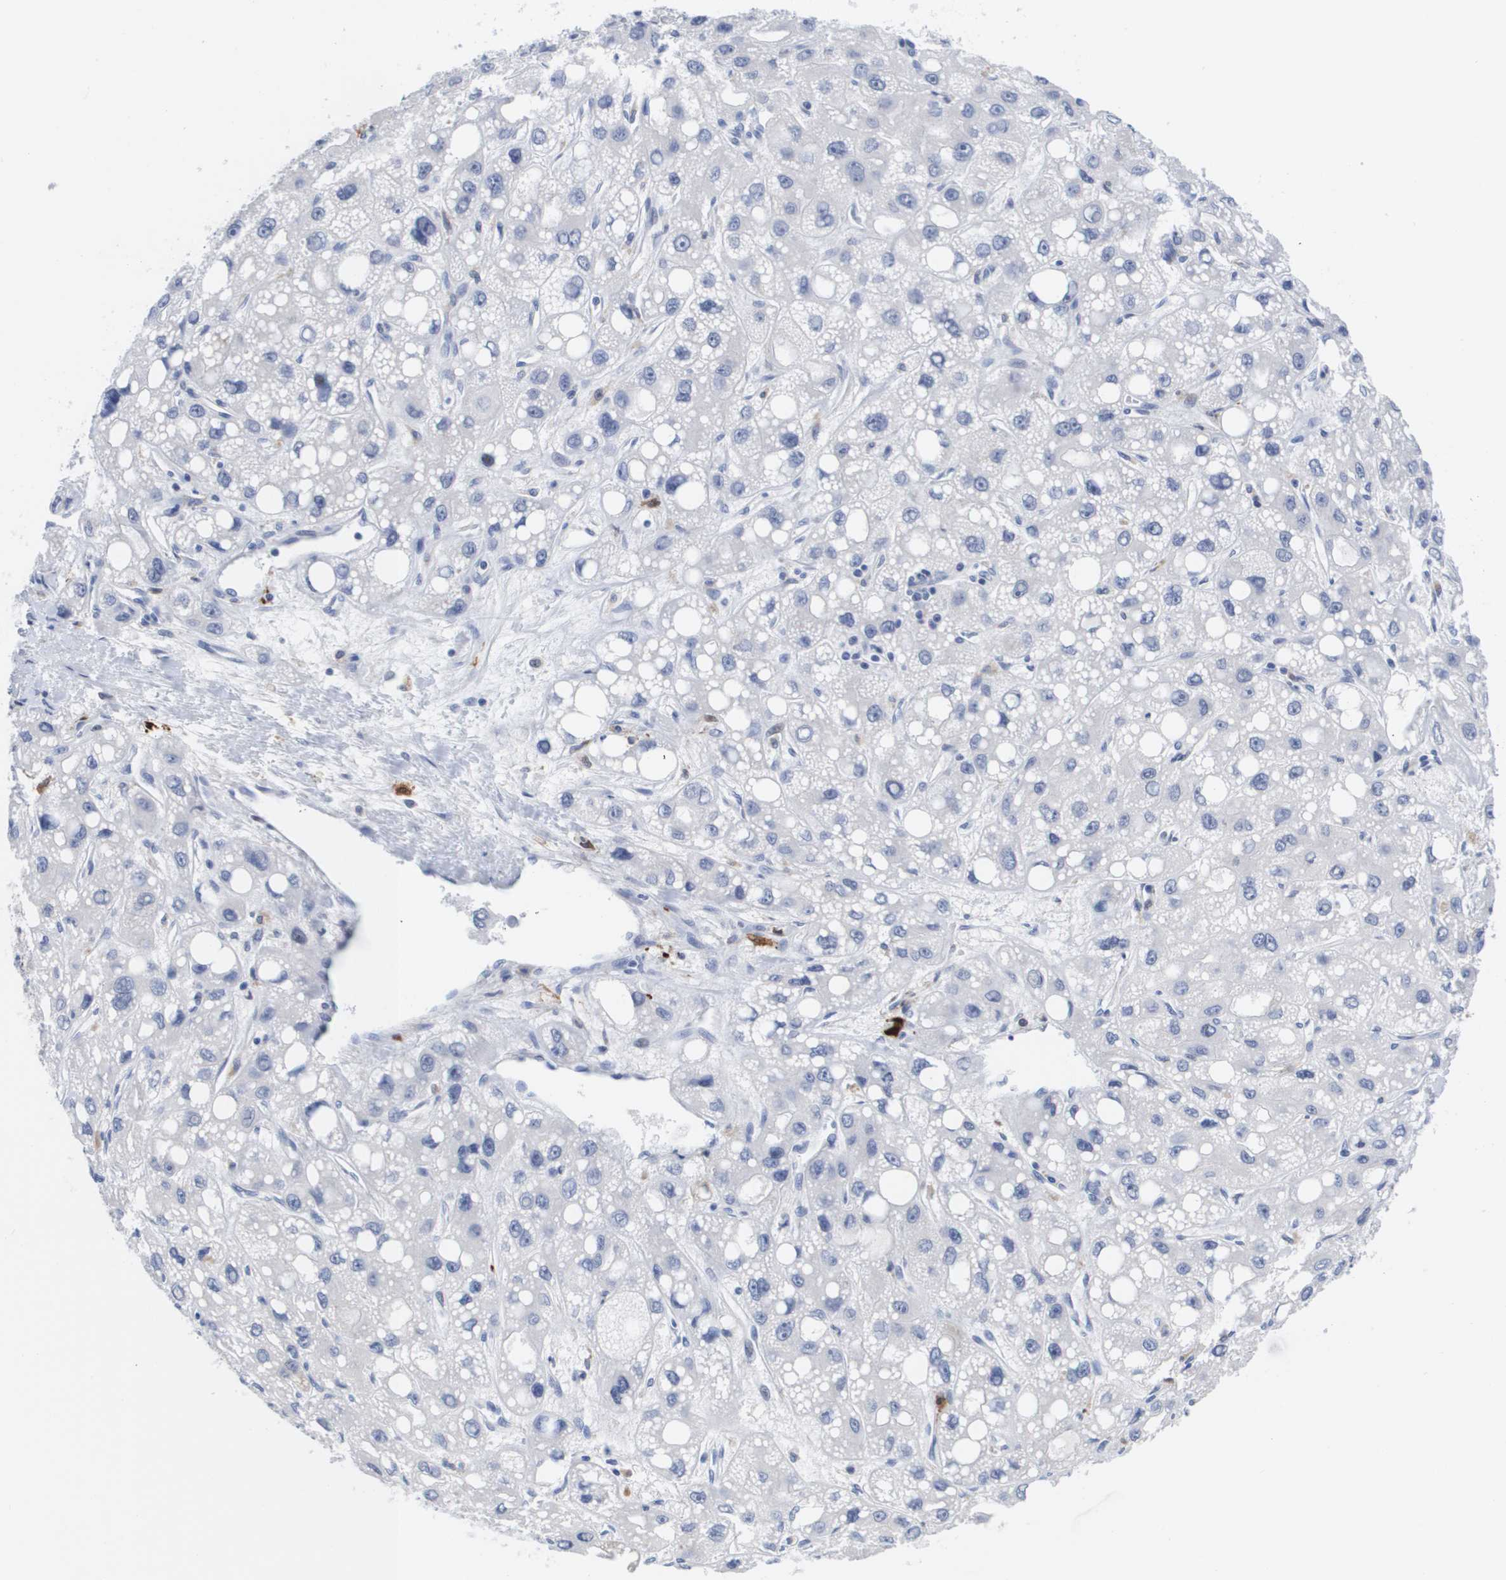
{"staining": {"intensity": "negative", "quantity": "none", "location": "none"}, "tissue": "liver cancer", "cell_type": "Tumor cells", "image_type": "cancer", "snomed": [{"axis": "morphology", "description": "Carcinoma, Hepatocellular, NOS"}, {"axis": "topography", "description": "Liver"}], "caption": "Immunohistochemistry (IHC) image of liver cancer (hepatocellular carcinoma) stained for a protein (brown), which exhibits no expression in tumor cells. Brightfield microscopy of immunohistochemistry (IHC) stained with DAB (brown) and hematoxylin (blue), captured at high magnification.", "gene": "HMOX1", "patient": {"sex": "male", "age": 55}}